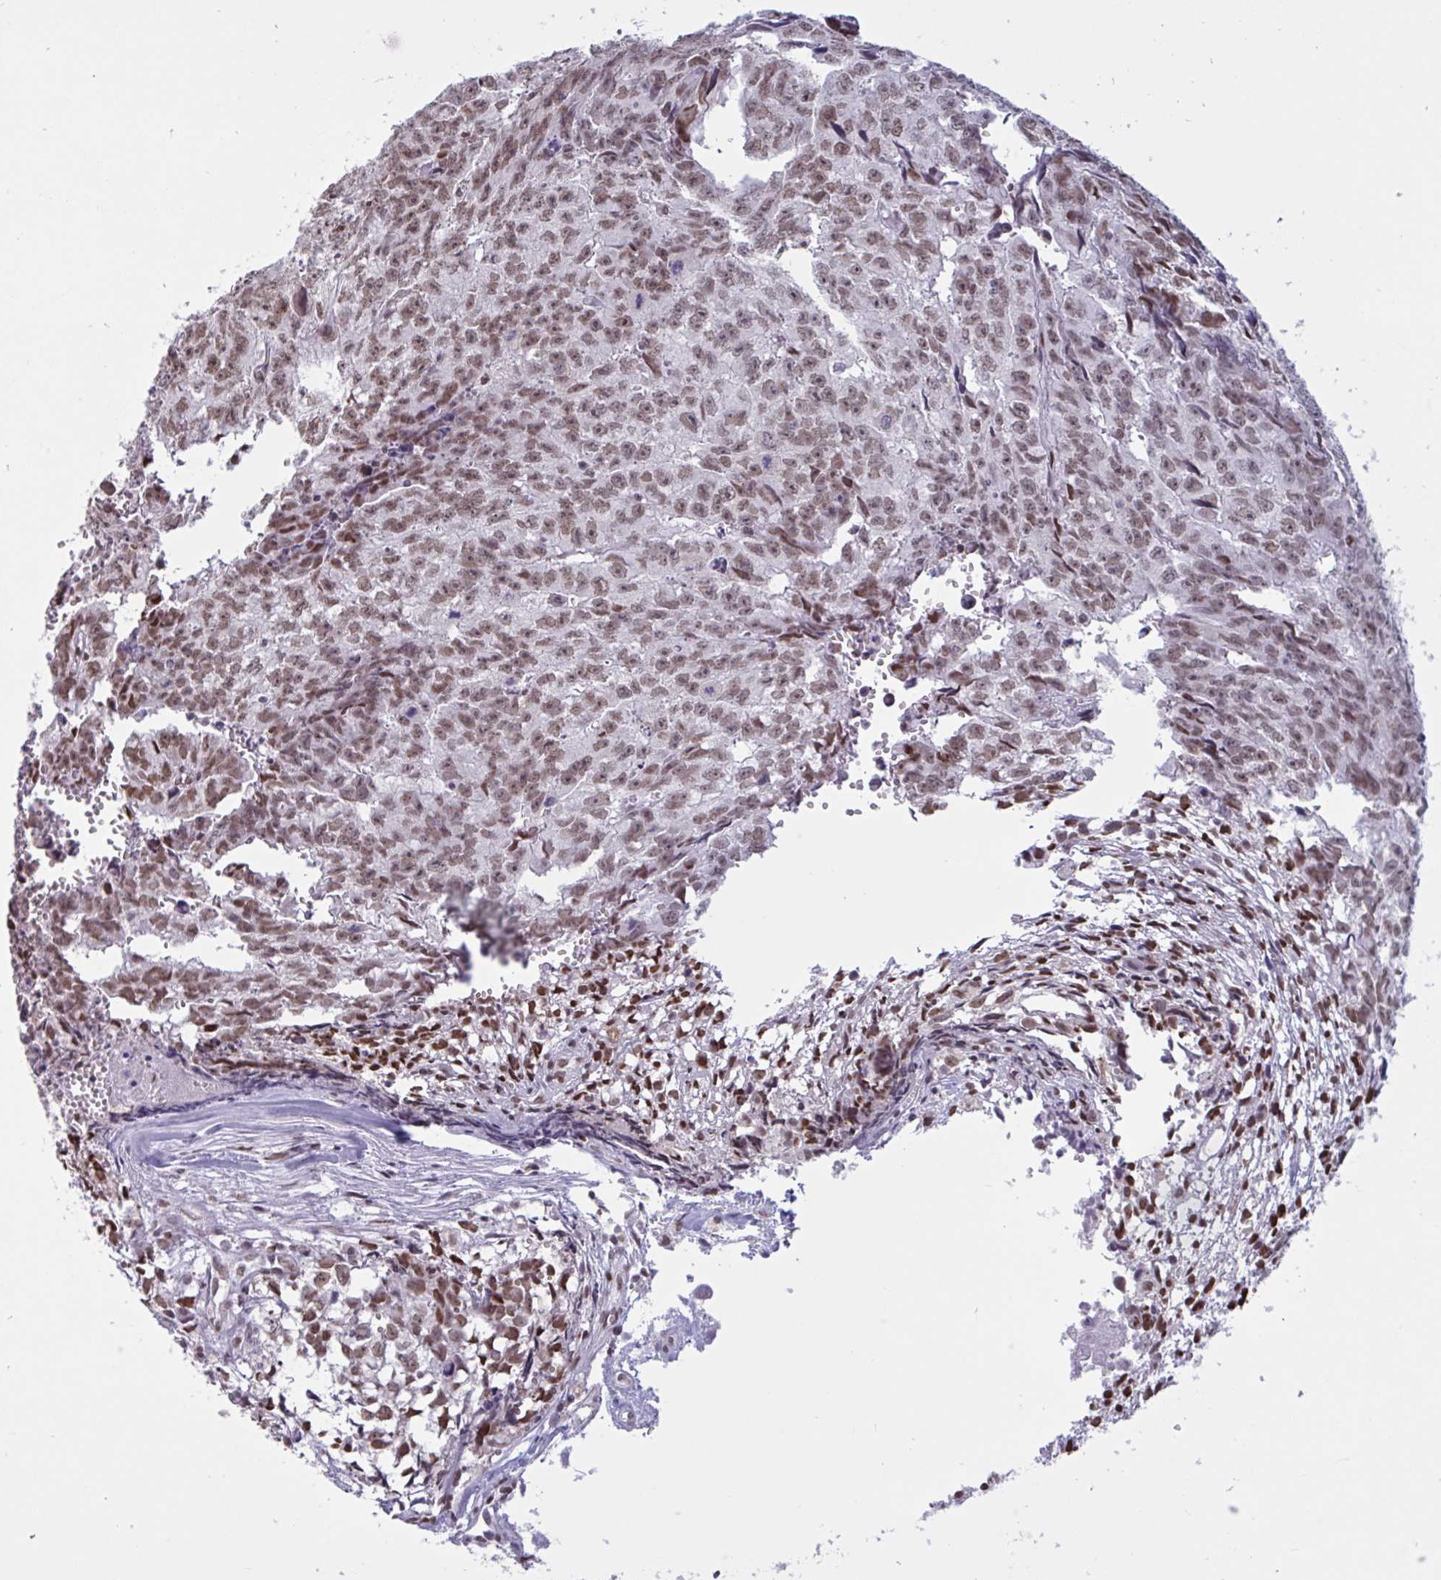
{"staining": {"intensity": "moderate", "quantity": ">75%", "location": "nuclear"}, "tissue": "testis cancer", "cell_type": "Tumor cells", "image_type": "cancer", "snomed": [{"axis": "morphology", "description": "Carcinoma, Embryonal, NOS"}, {"axis": "morphology", "description": "Teratoma, malignant, NOS"}, {"axis": "topography", "description": "Testis"}], "caption": "Embryonal carcinoma (testis) stained with immunohistochemistry shows moderate nuclear staining in approximately >75% of tumor cells.", "gene": "CBFA2T2", "patient": {"sex": "male", "age": 24}}